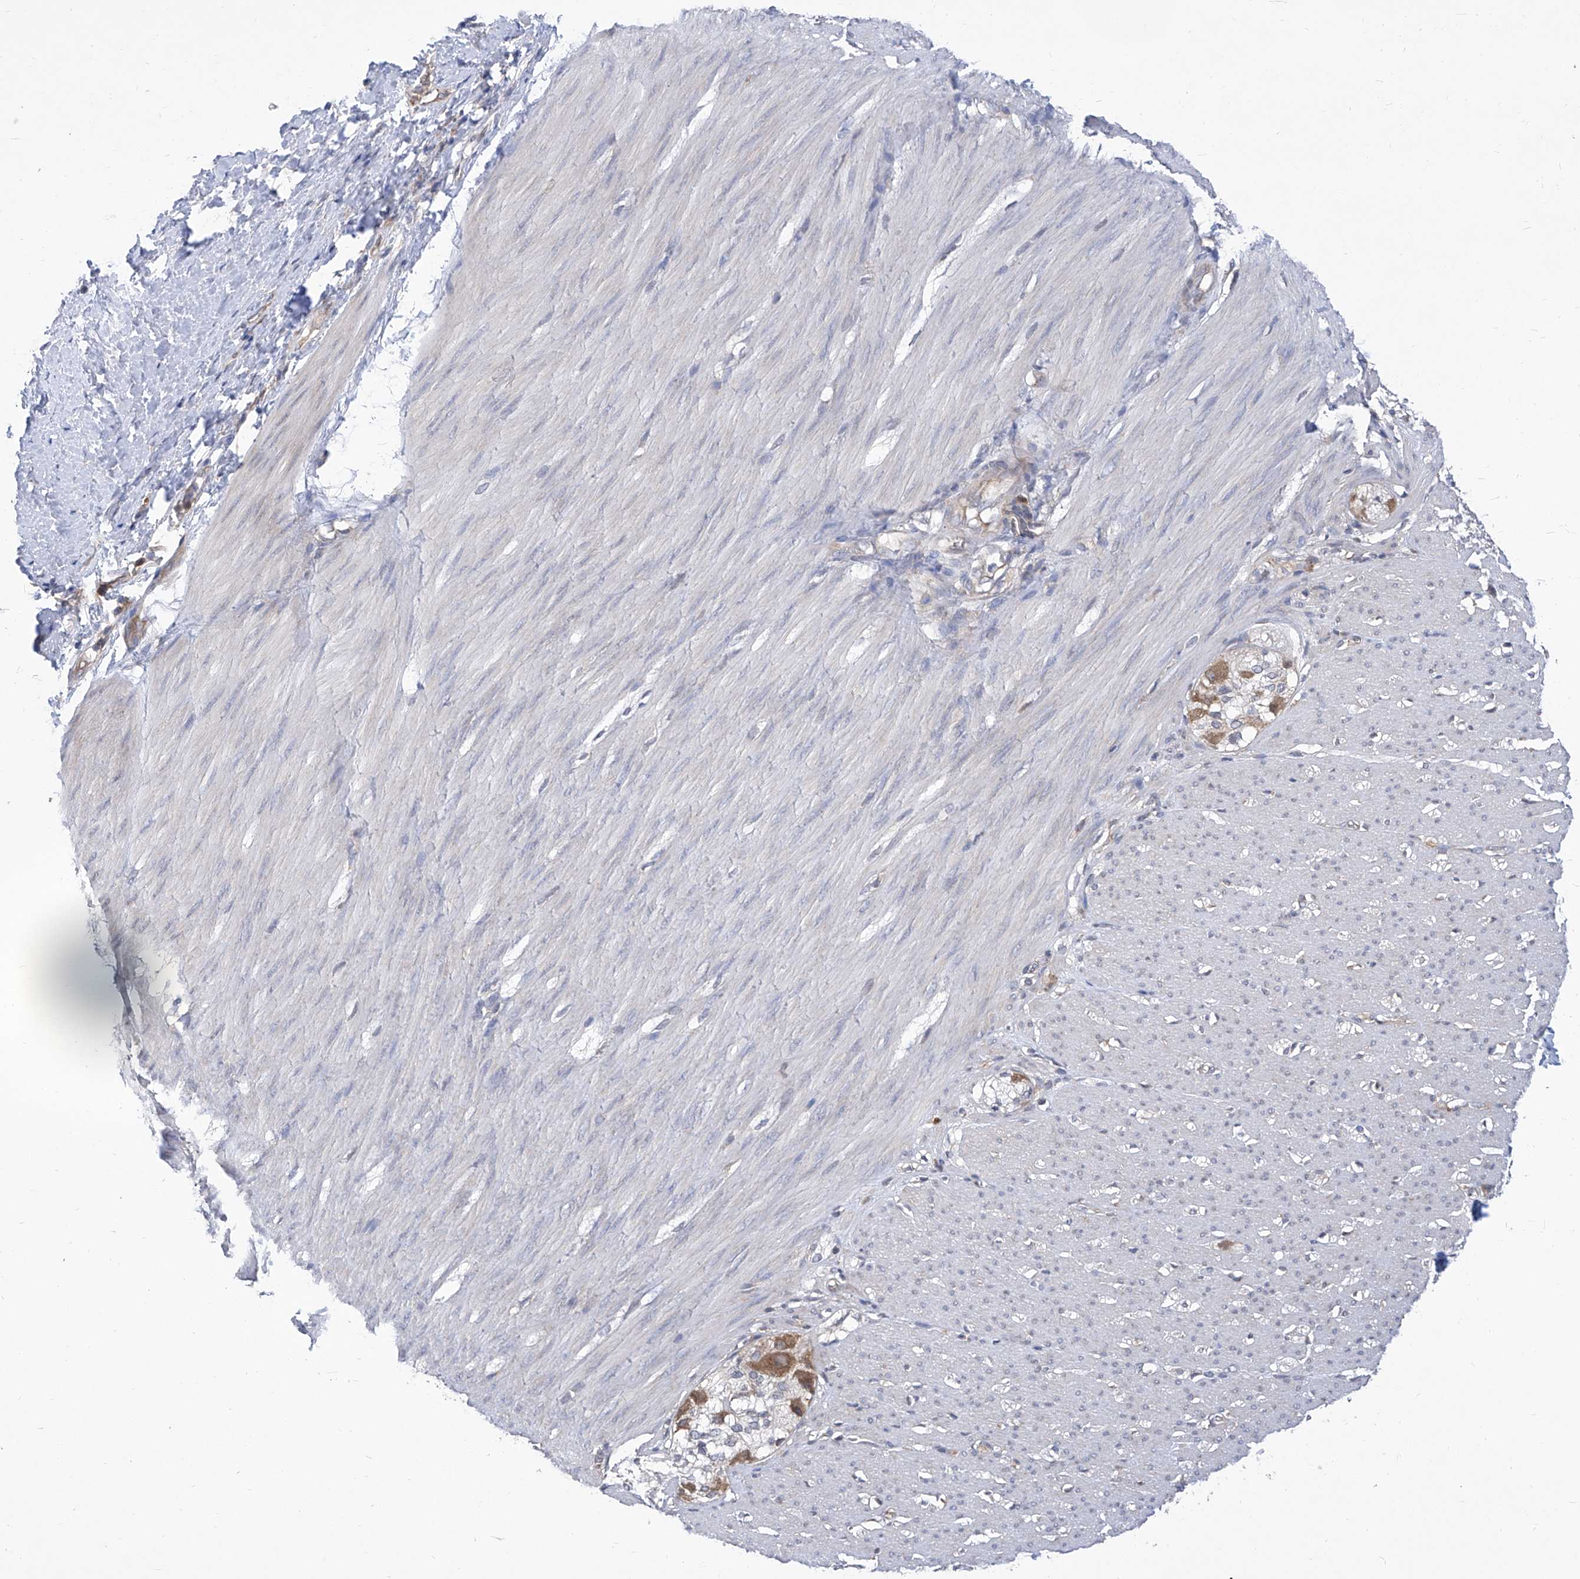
{"staining": {"intensity": "negative", "quantity": "none", "location": "none"}, "tissue": "smooth muscle", "cell_type": "Smooth muscle cells", "image_type": "normal", "snomed": [{"axis": "morphology", "description": "Normal tissue, NOS"}, {"axis": "morphology", "description": "Adenocarcinoma, NOS"}, {"axis": "topography", "description": "Colon"}, {"axis": "topography", "description": "Peripheral nerve tissue"}], "caption": "This is an immunohistochemistry (IHC) image of normal smooth muscle. There is no positivity in smooth muscle cells.", "gene": "EIF3M", "patient": {"sex": "male", "age": 14}}